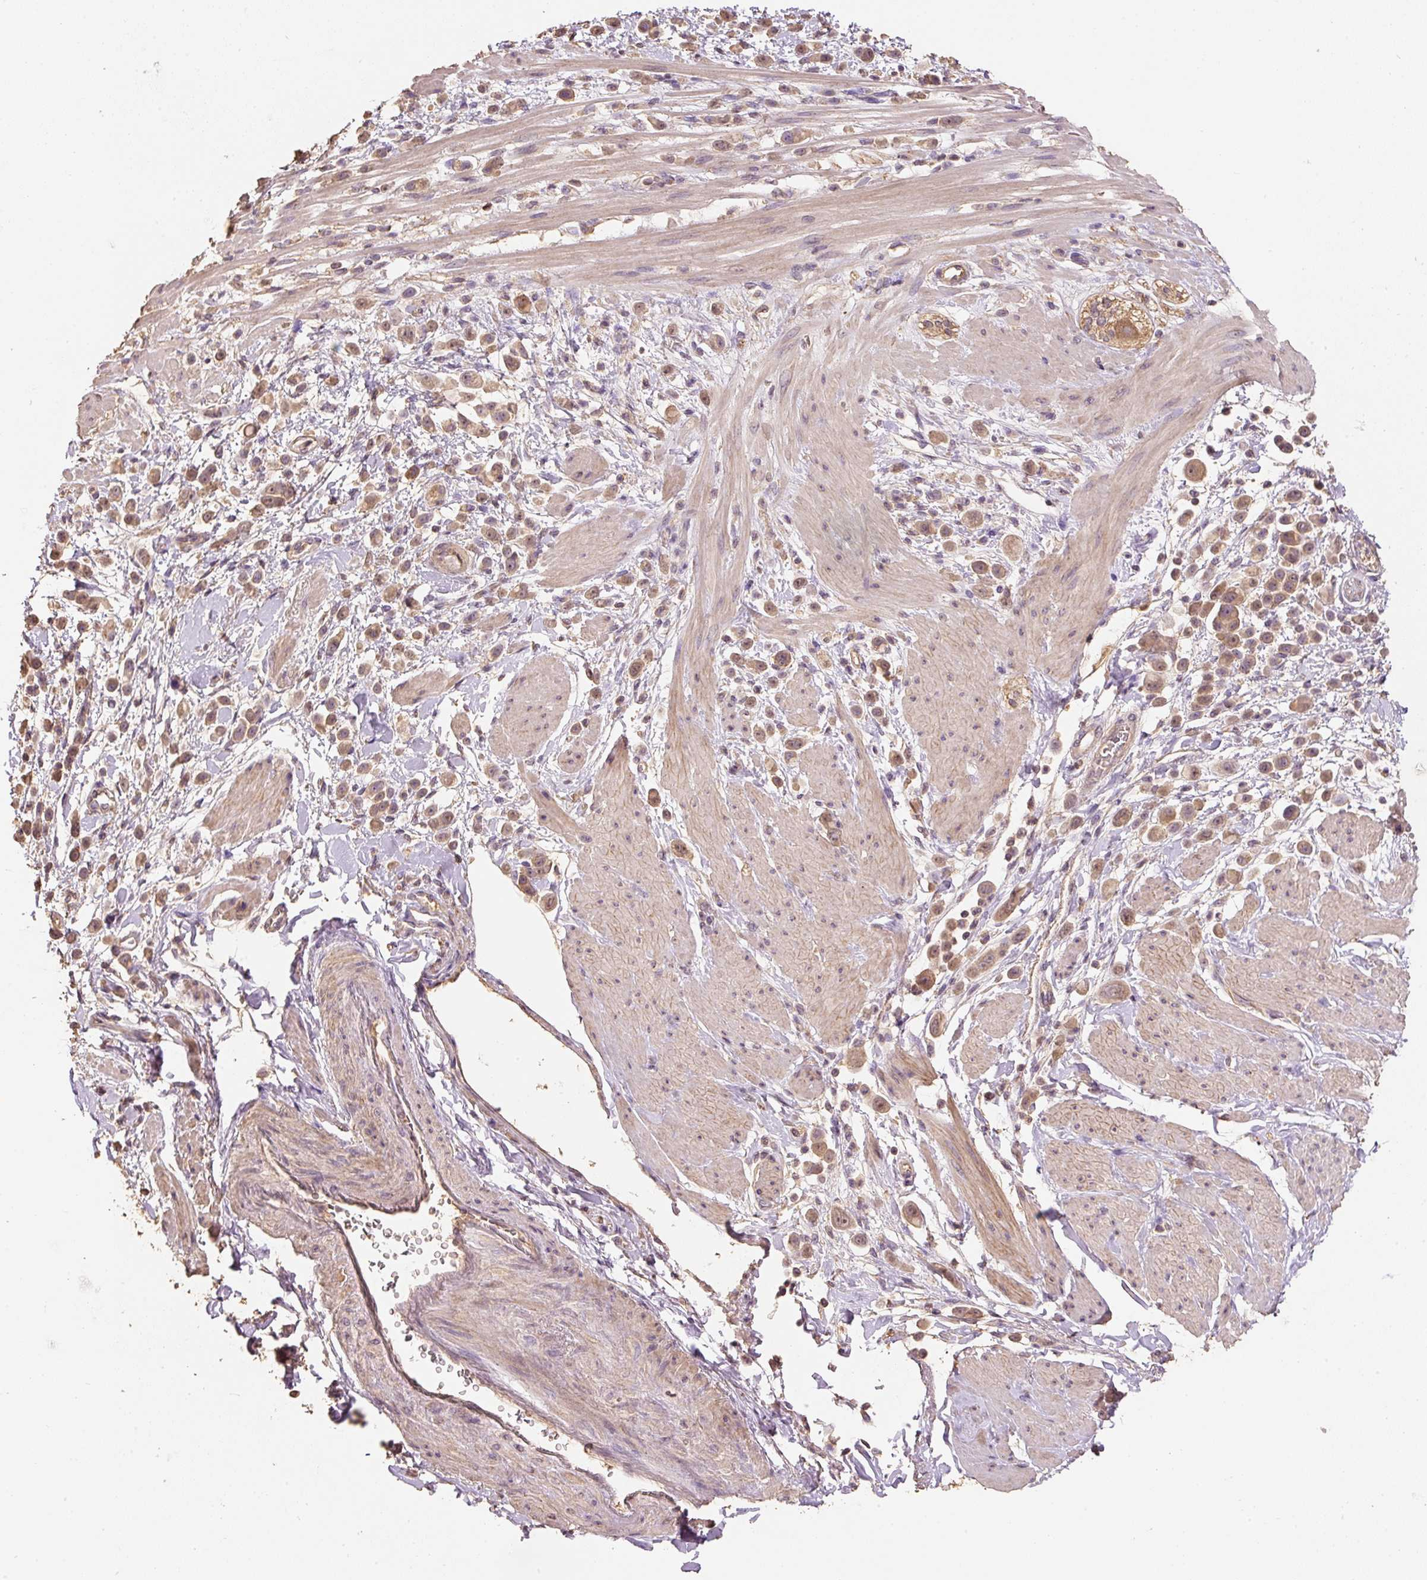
{"staining": {"intensity": "moderate", "quantity": ">75%", "location": "cytoplasmic/membranous,nuclear"}, "tissue": "pancreatic cancer", "cell_type": "Tumor cells", "image_type": "cancer", "snomed": [{"axis": "morphology", "description": "Normal tissue, NOS"}, {"axis": "morphology", "description": "Adenocarcinoma, NOS"}, {"axis": "topography", "description": "Pancreas"}], "caption": "Immunohistochemistry (IHC) of human pancreatic cancer (adenocarcinoma) demonstrates medium levels of moderate cytoplasmic/membranous and nuclear staining in about >75% of tumor cells.", "gene": "HERC2", "patient": {"sex": "female", "age": 64}}